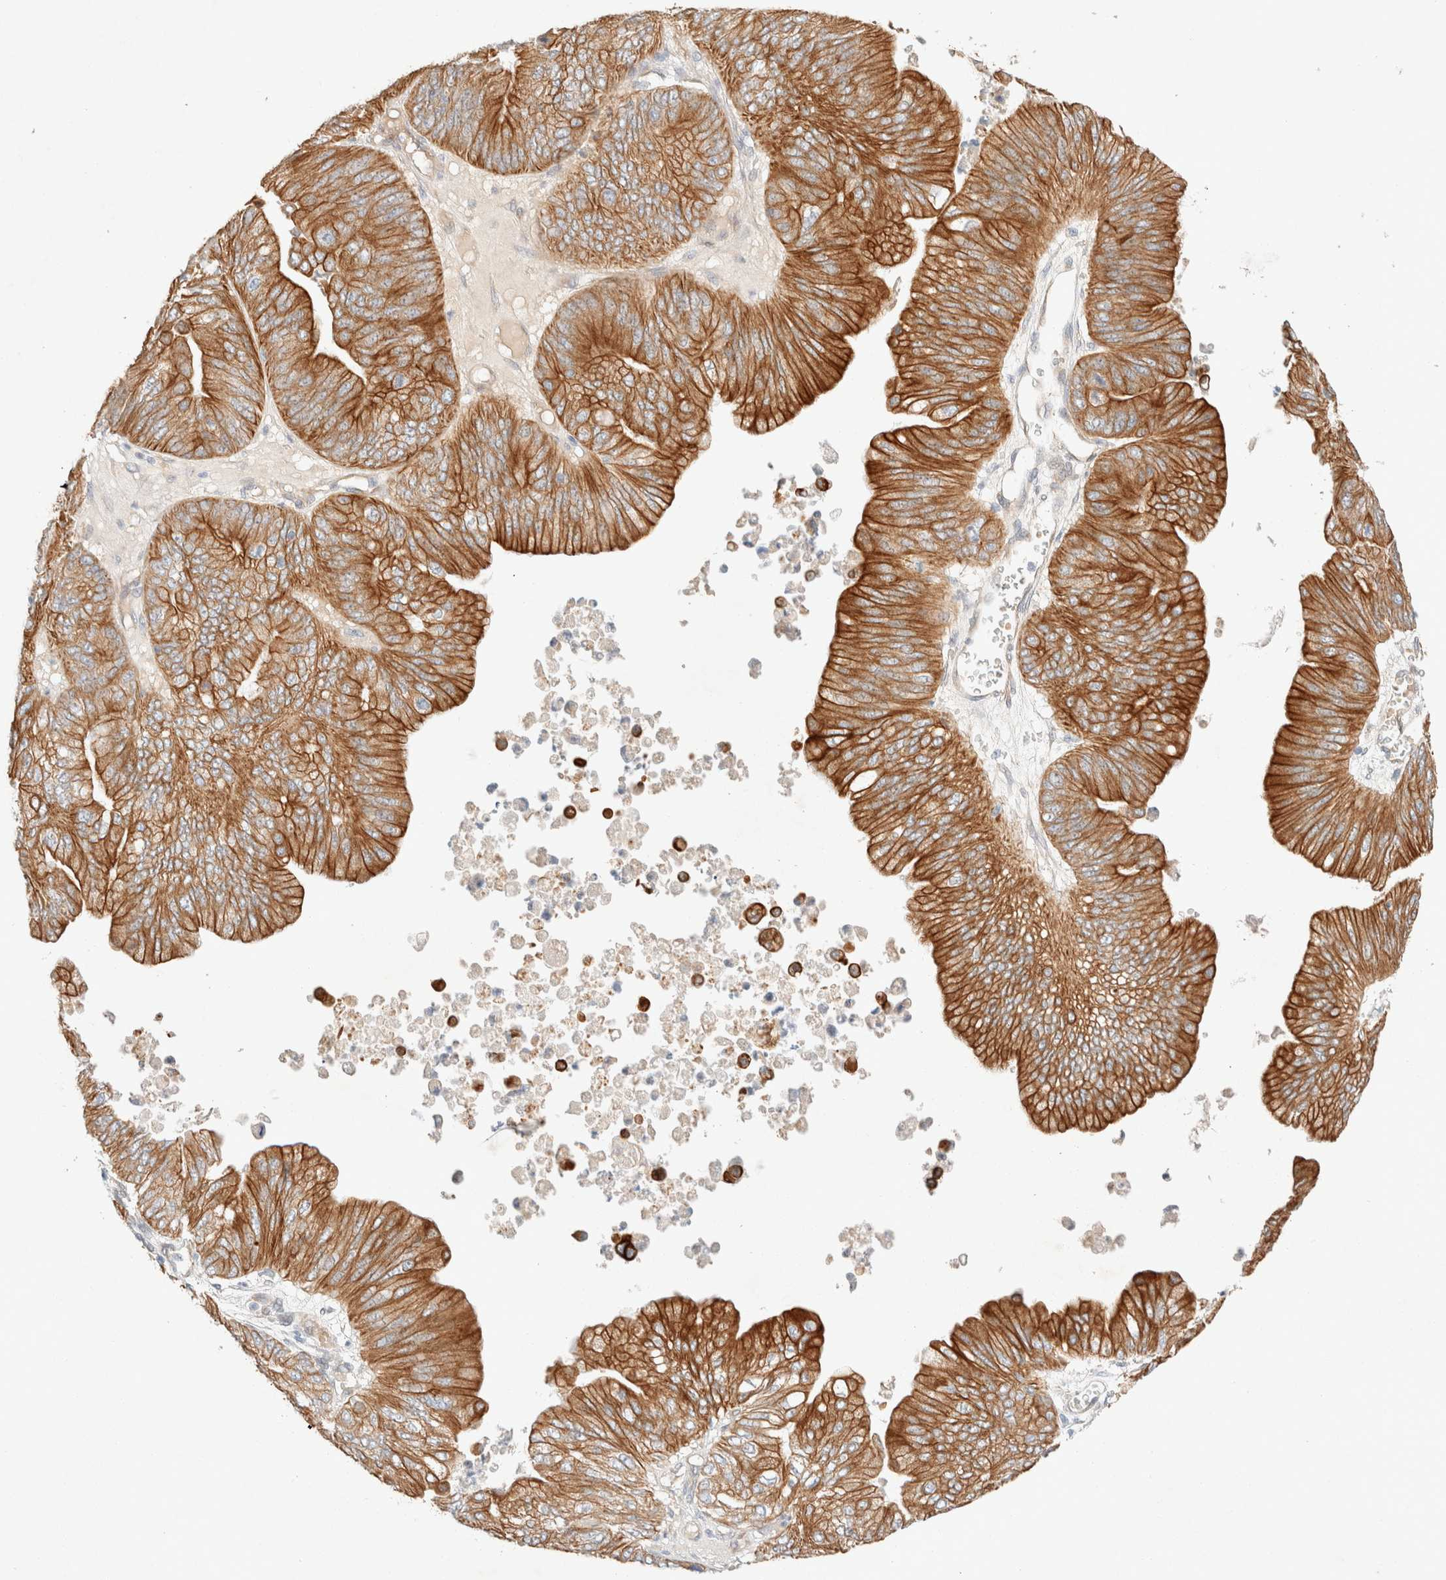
{"staining": {"intensity": "strong", "quantity": ">75%", "location": "cytoplasmic/membranous"}, "tissue": "ovarian cancer", "cell_type": "Tumor cells", "image_type": "cancer", "snomed": [{"axis": "morphology", "description": "Cystadenocarcinoma, mucinous, NOS"}, {"axis": "topography", "description": "Ovary"}], "caption": "Immunohistochemical staining of ovarian cancer demonstrates high levels of strong cytoplasmic/membranous staining in approximately >75% of tumor cells. Using DAB (brown) and hematoxylin (blue) stains, captured at high magnification using brightfield microscopy.", "gene": "CSNK1E", "patient": {"sex": "female", "age": 61}}